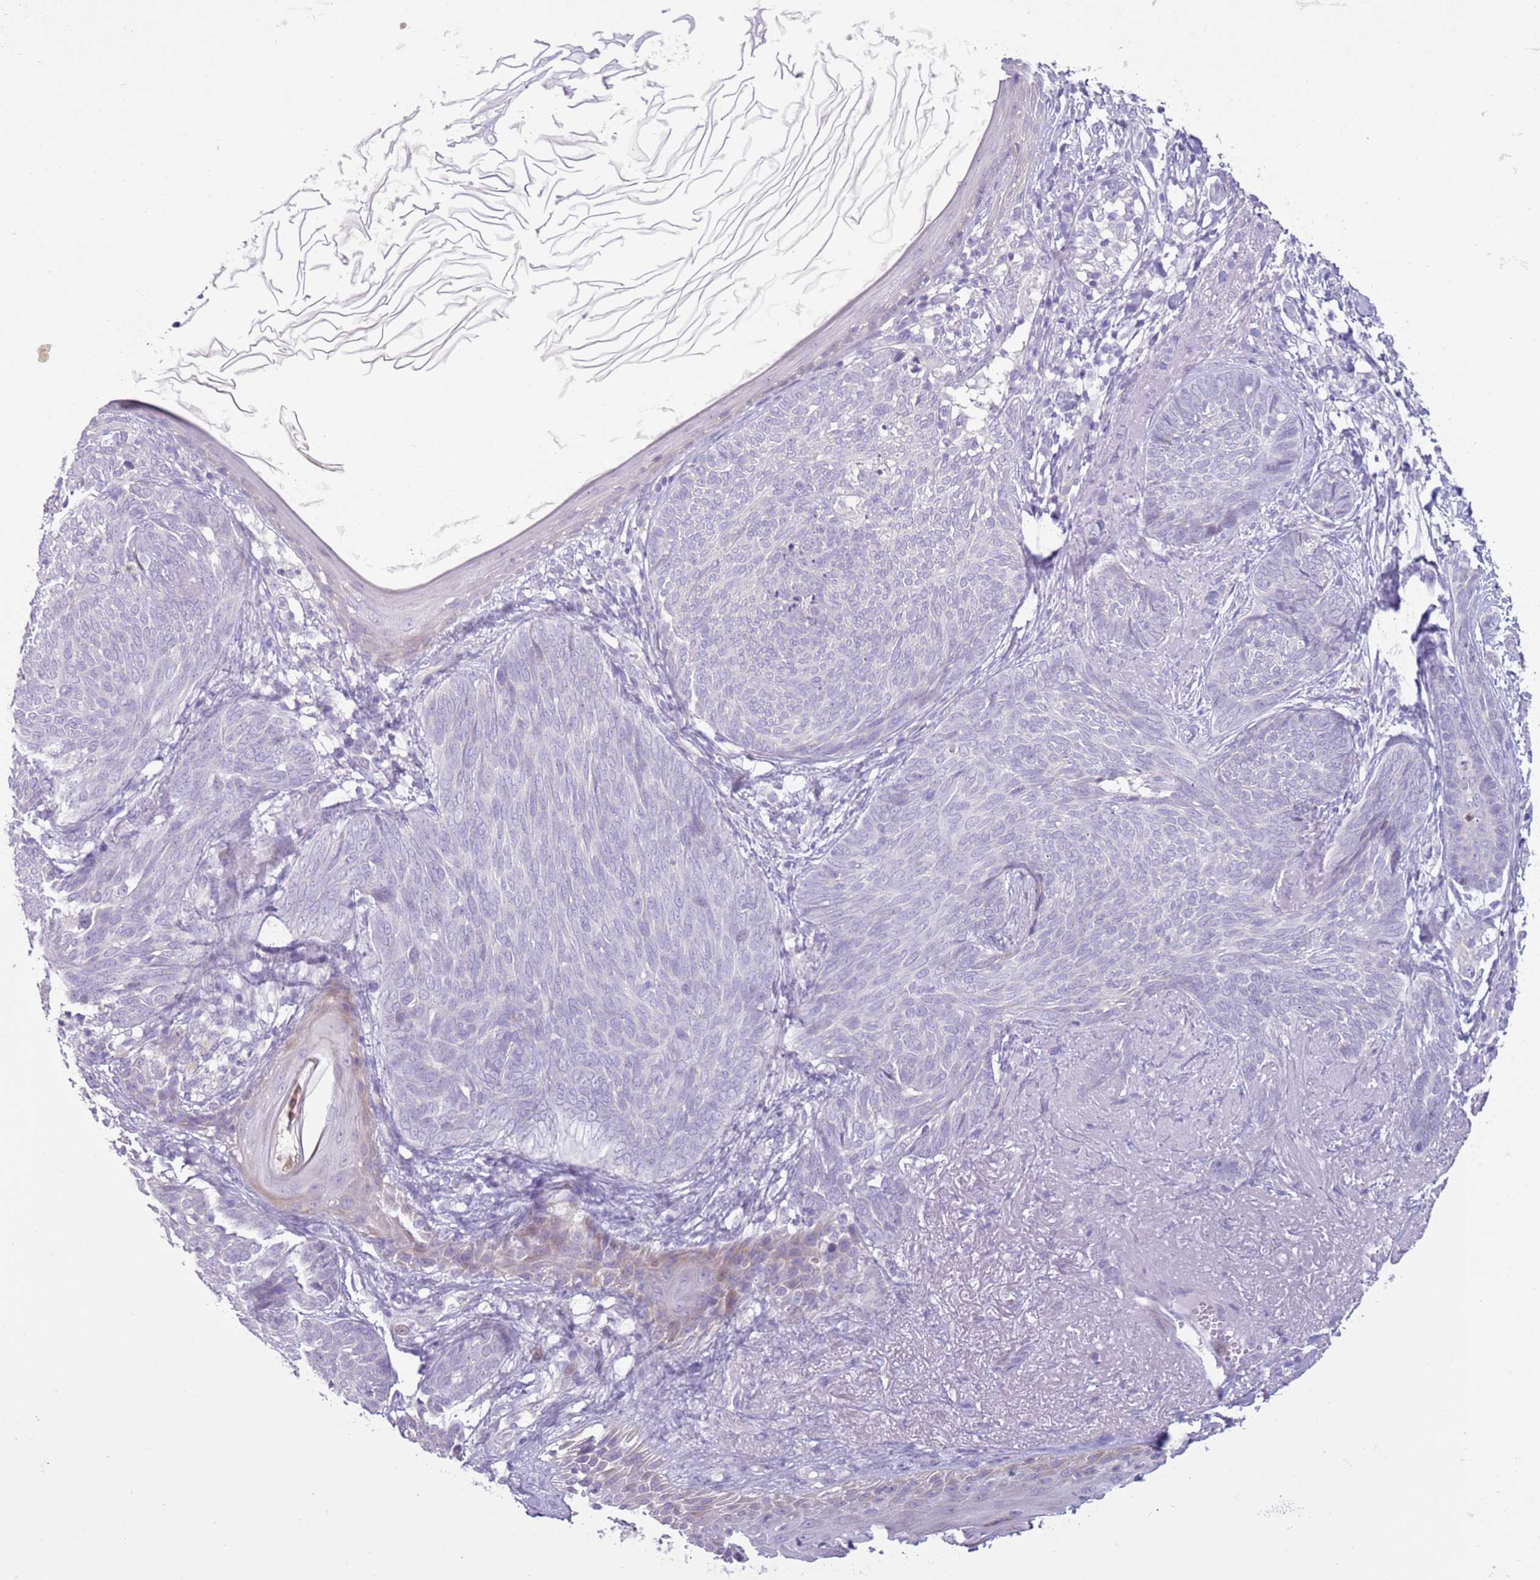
{"staining": {"intensity": "negative", "quantity": "none", "location": "none"}, "tissue": "skin cancer", "cell_type": "Tumor cells", "image_type": "cancer", "snomed": [{"axis": "morphology", "description": "Basal cell carcinoma"}, {"axis": "topography", "description": "Skin"}], "caption": "There is no significant positivity in tumor cells of skin cancer (basal cell carcinoma).", "gene": "ZNF239", "patient": {"sex": "female", "age": 86}}